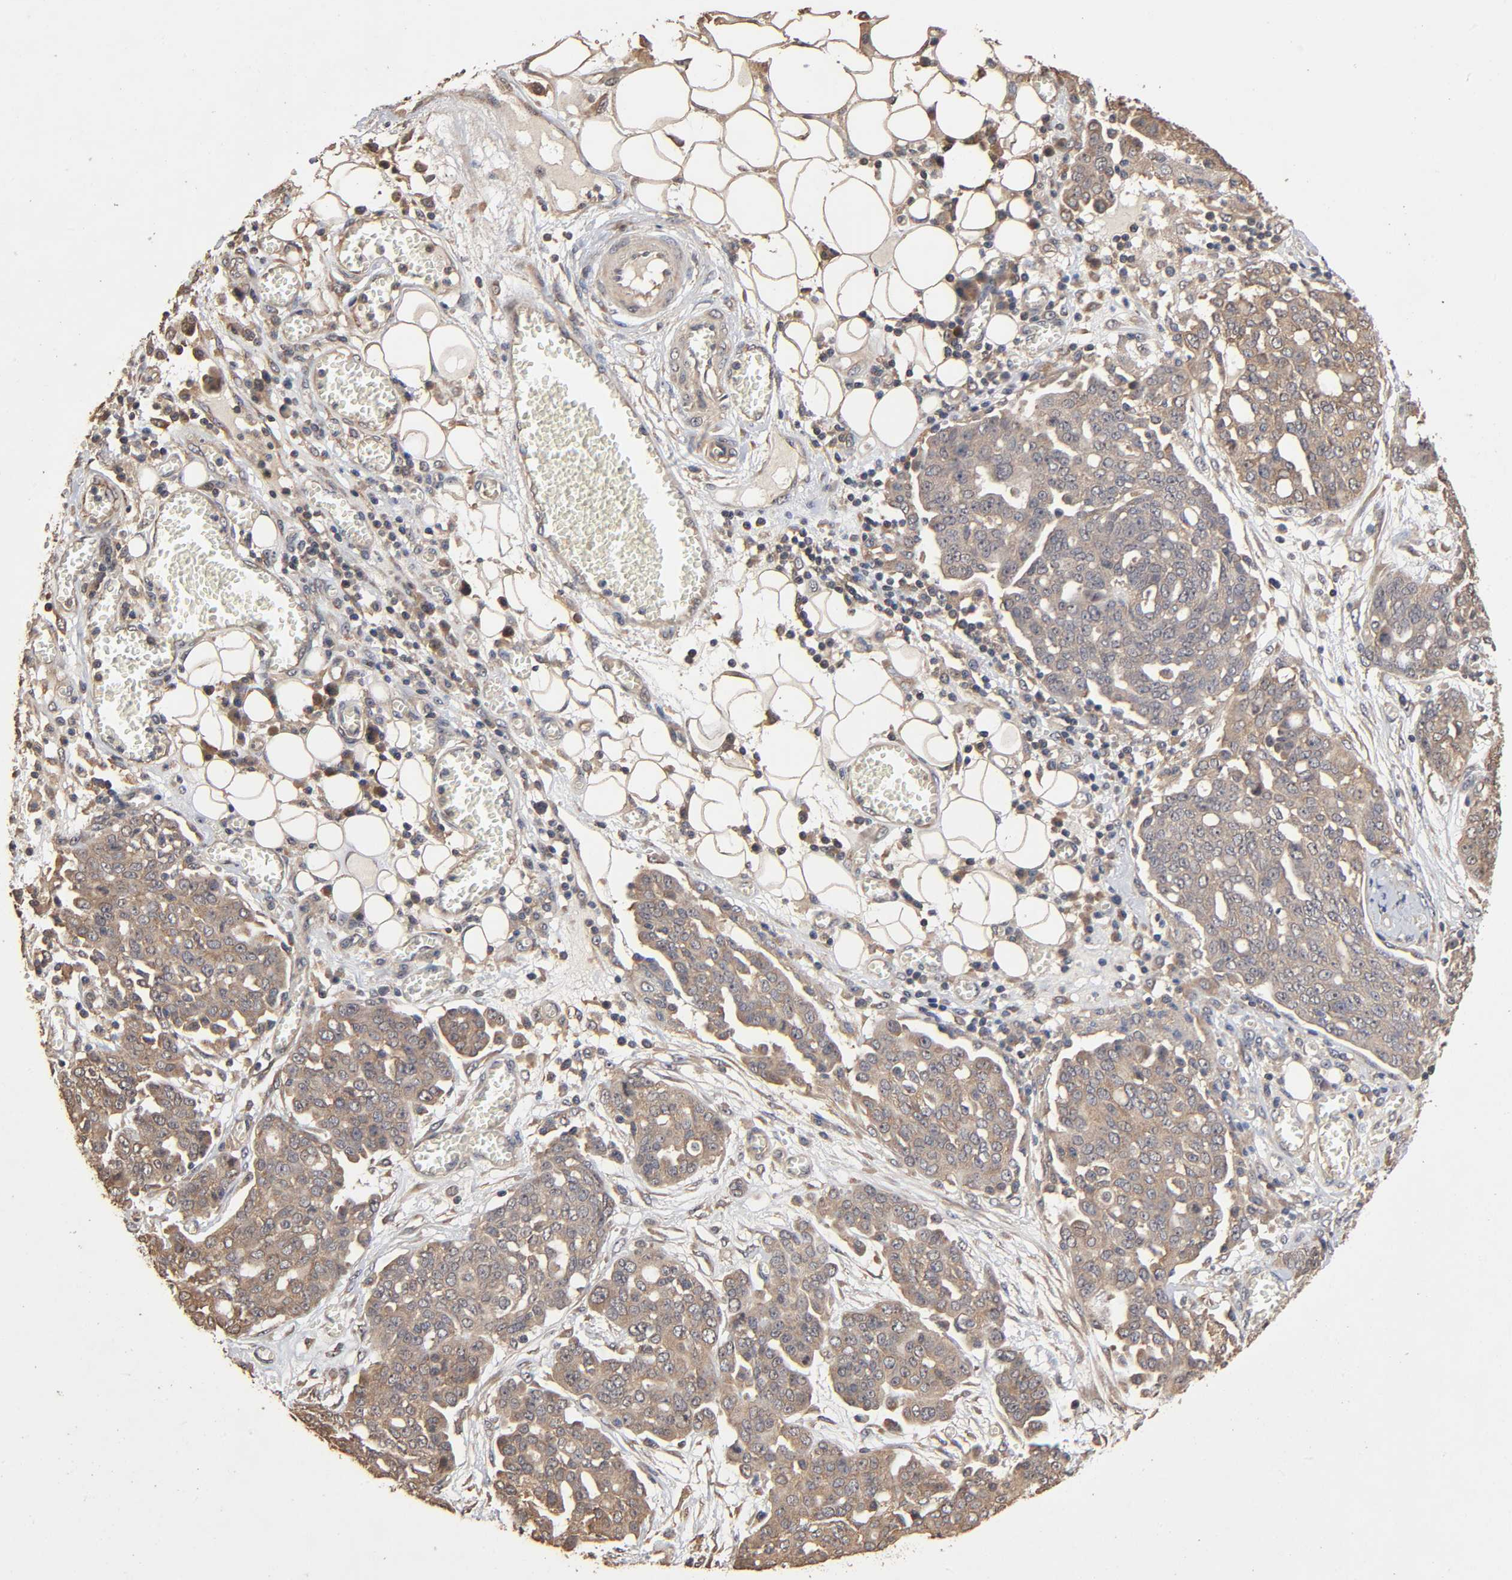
{"staining": {"intensity": "moderate", "quantity": ">75%", "location": "cytoplasmic/membranous"}, "tissue": "ovarian cancer", "cell_type": "Tumor cells", "image_type": "cancer", "snomed": [{"axis": "morphology", "description": "Cystadenocarcinoma, serous, NOS"}, {"axis": "topography", "description": "Soft tissue"}, {"axis": "topography", "description": "Ovary"}], "caption": "The histopathology image shows immunohistochemical staining of serous cystadenocarcinoma (ovarian). There is moderate cytoplasmic/membranous expression is seen in approximately >75% of tumor cells.", "gene": "ARHGEF7", "patient": {"sex": "female", "age": 57}}